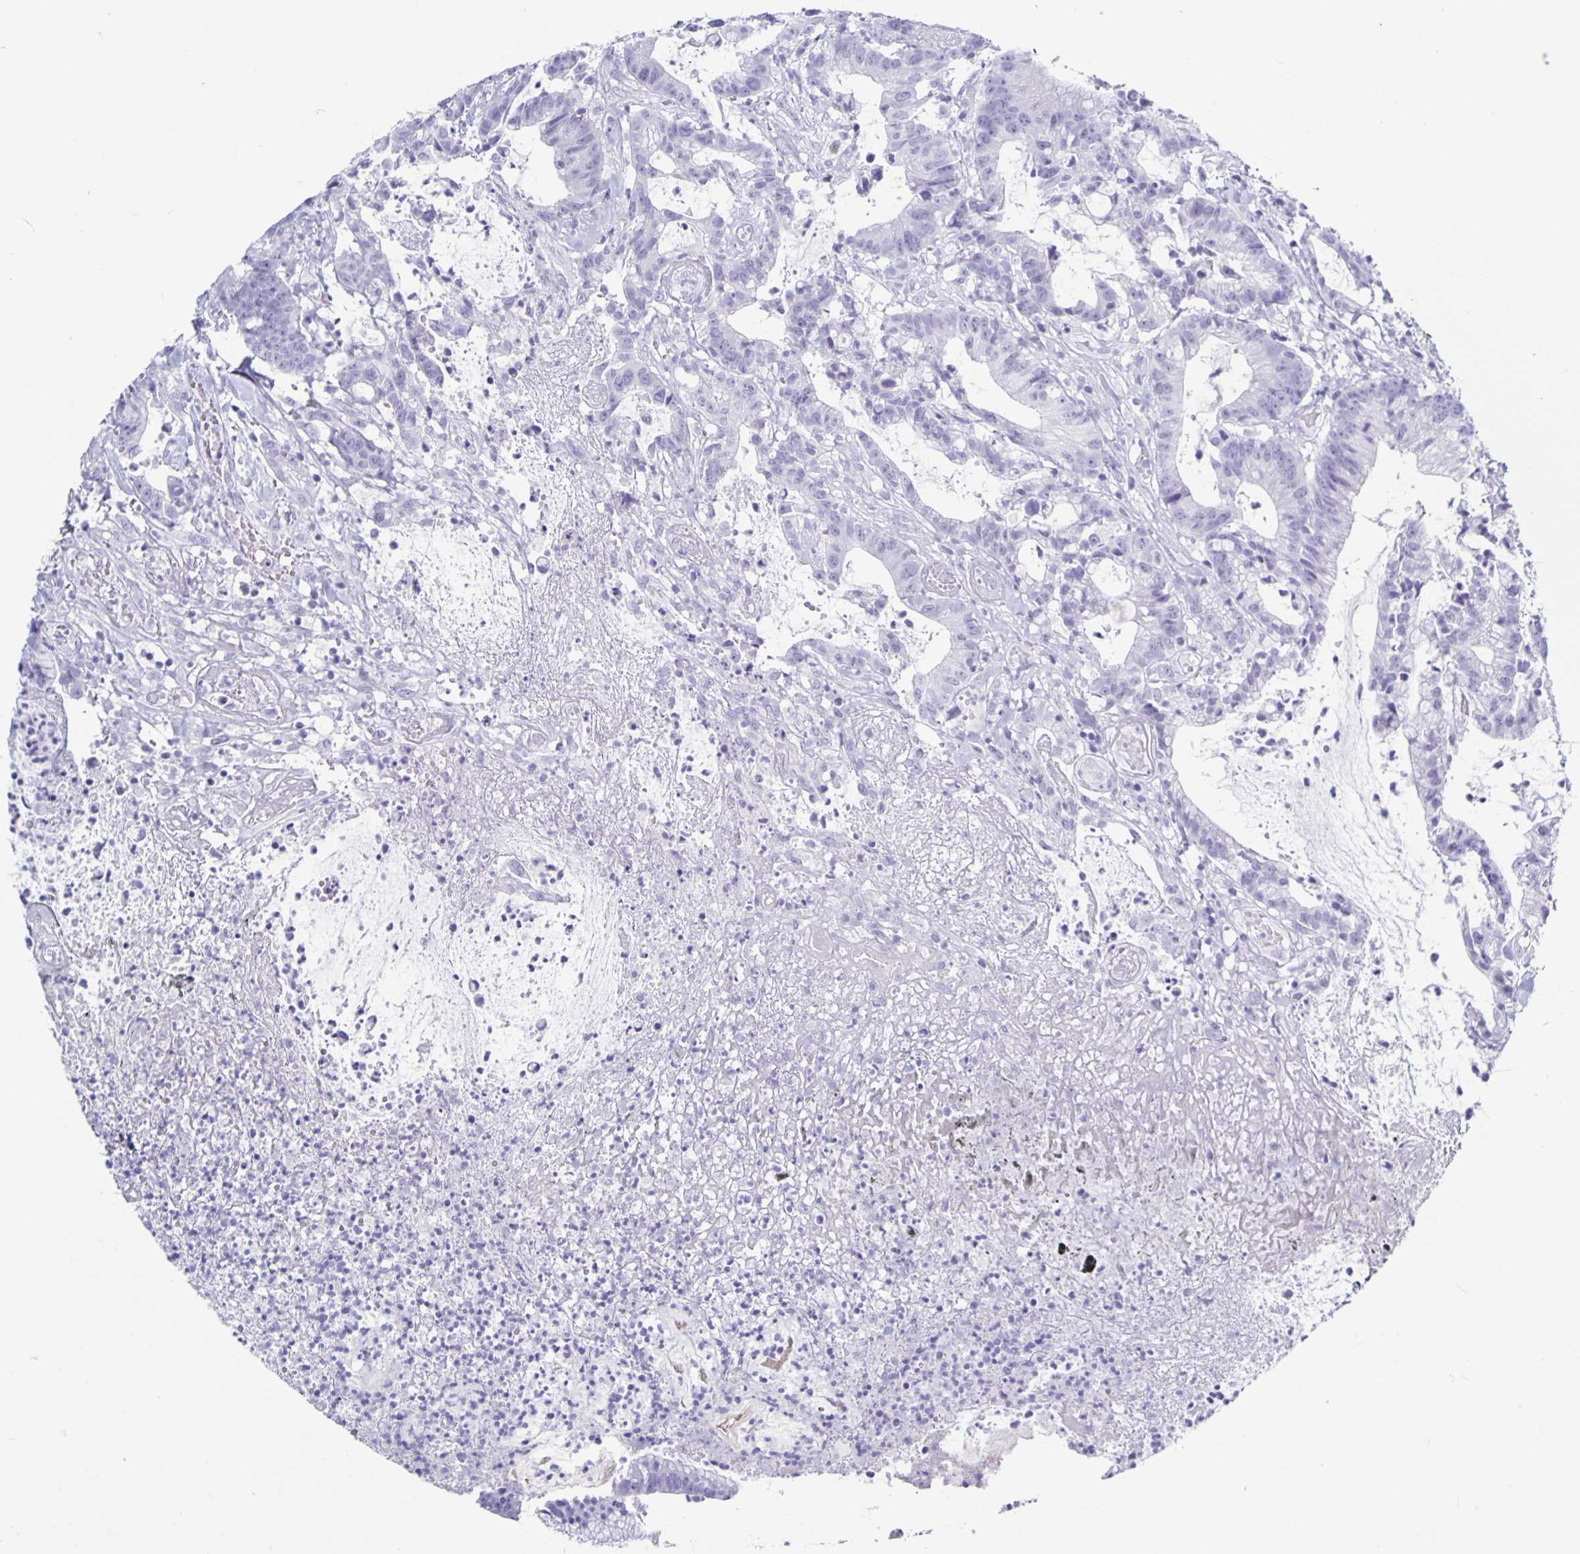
{"staining": {"intensity": "negative", "quantity": "none", "location": "none"}, "tissue": "colorectal cancer", "cell_type": "Tumor cells", "image_type": "cancer", "snomed": [{"axis": "morphology", "description": "Adenocarcinoma, NOS"}, {"axis": "topography", "description": "Colon"}], "caption": "Photomicrograph shows no significant protein positivity in tumor cells of colorectal cancer (adenocarcinoma).", "gene": "CT45A5", "patient": {"sex": "female", "age": 78}}